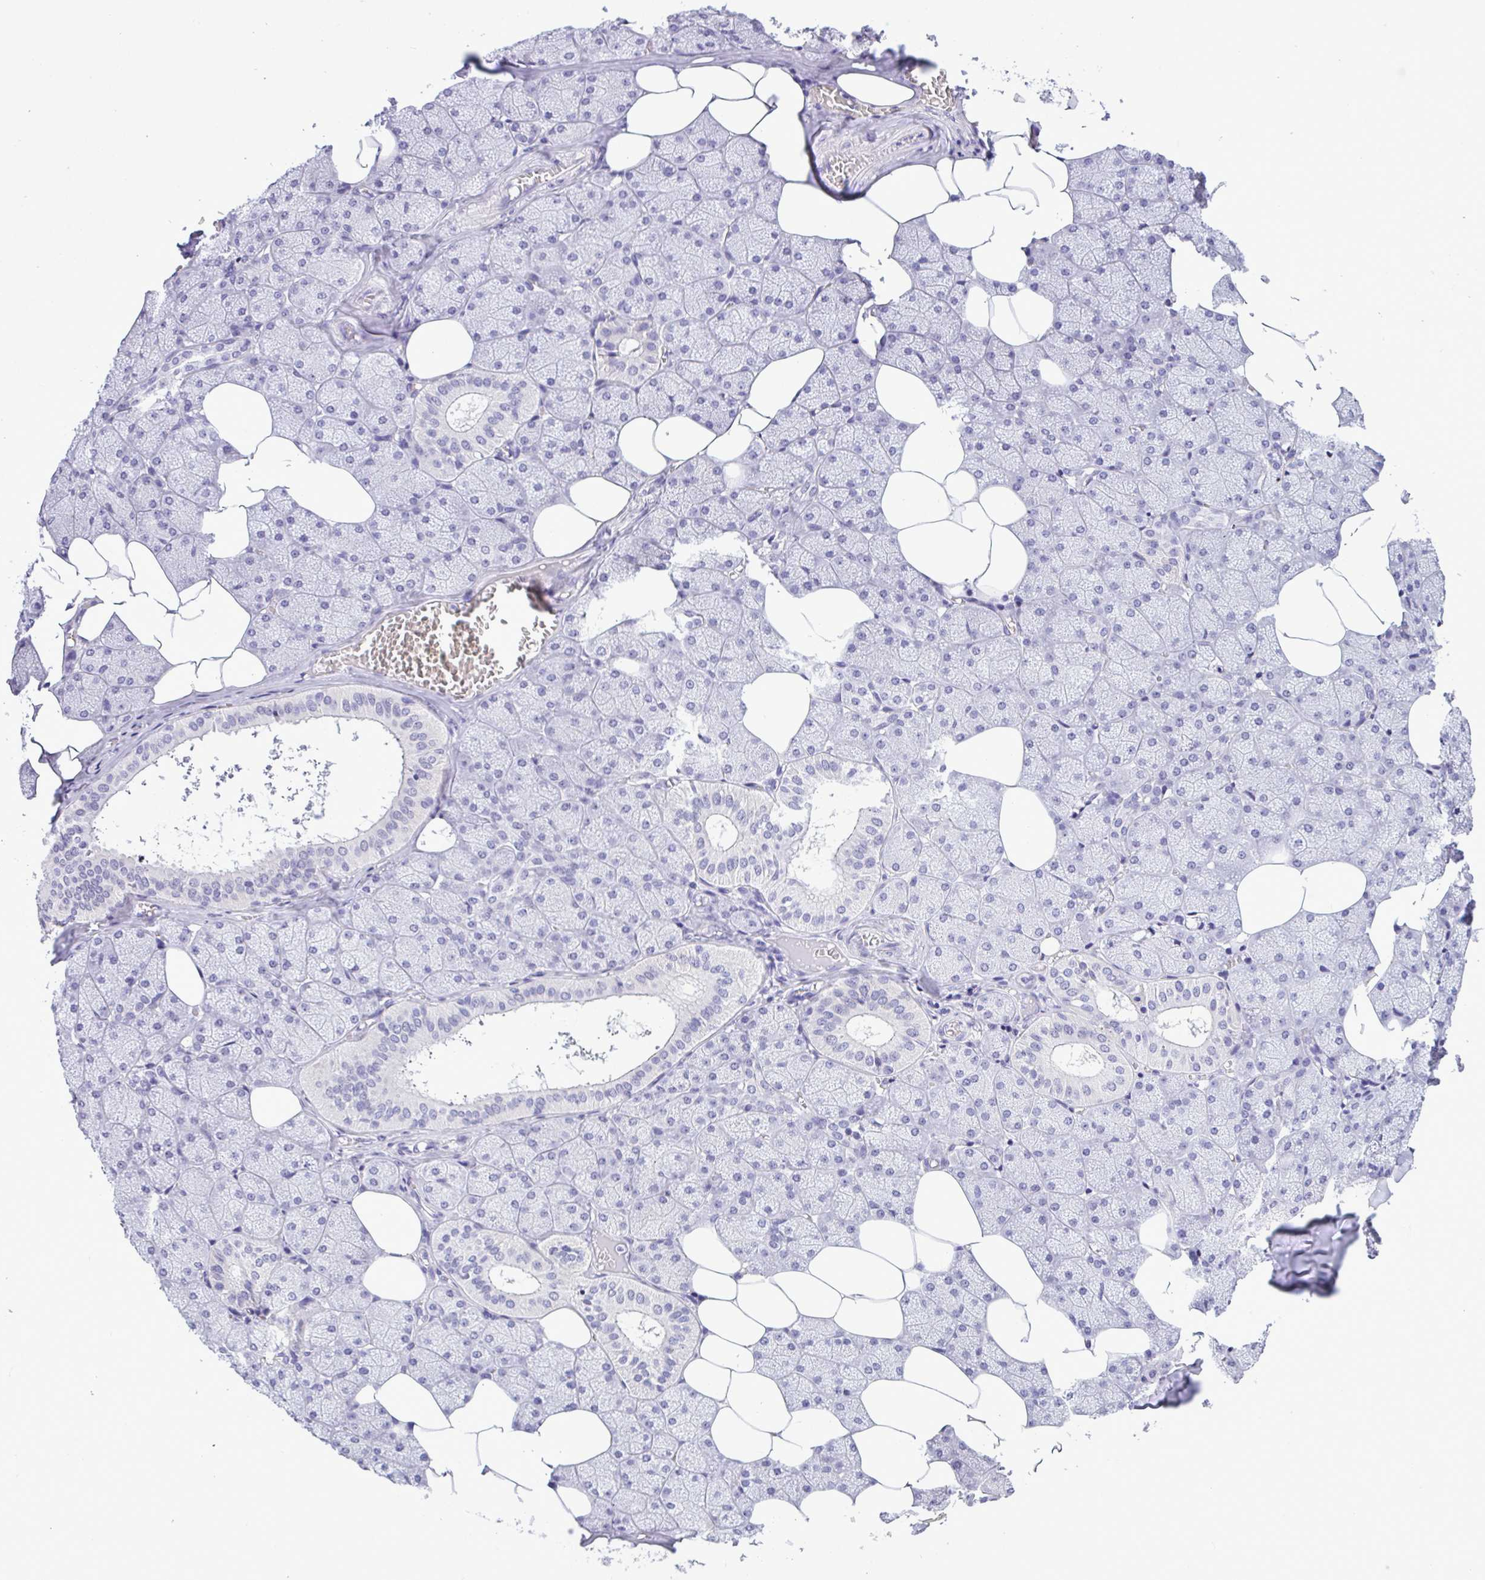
{"staining": {"intensity": "negative", "quantity": "none", "location": "none"}, "tissue": "salivary gland", "cell_type": "Glandular cells", "image_type": "normal", "snomed": [{"axis": "morphology", "description": "Normal tissue, NOS"}, {"axis": "topography", "description": "Salivary gland"}, {"axis": "topography", "description": "Peripheral nerve tissue"}], "caption": "This is an immunohistochemistry (IHC) photomicrograph of normal human salivary gland. There is no positivity in glandular cells.", "gene": "YBX2", "patient": {"sex": "male", "age": 38}}